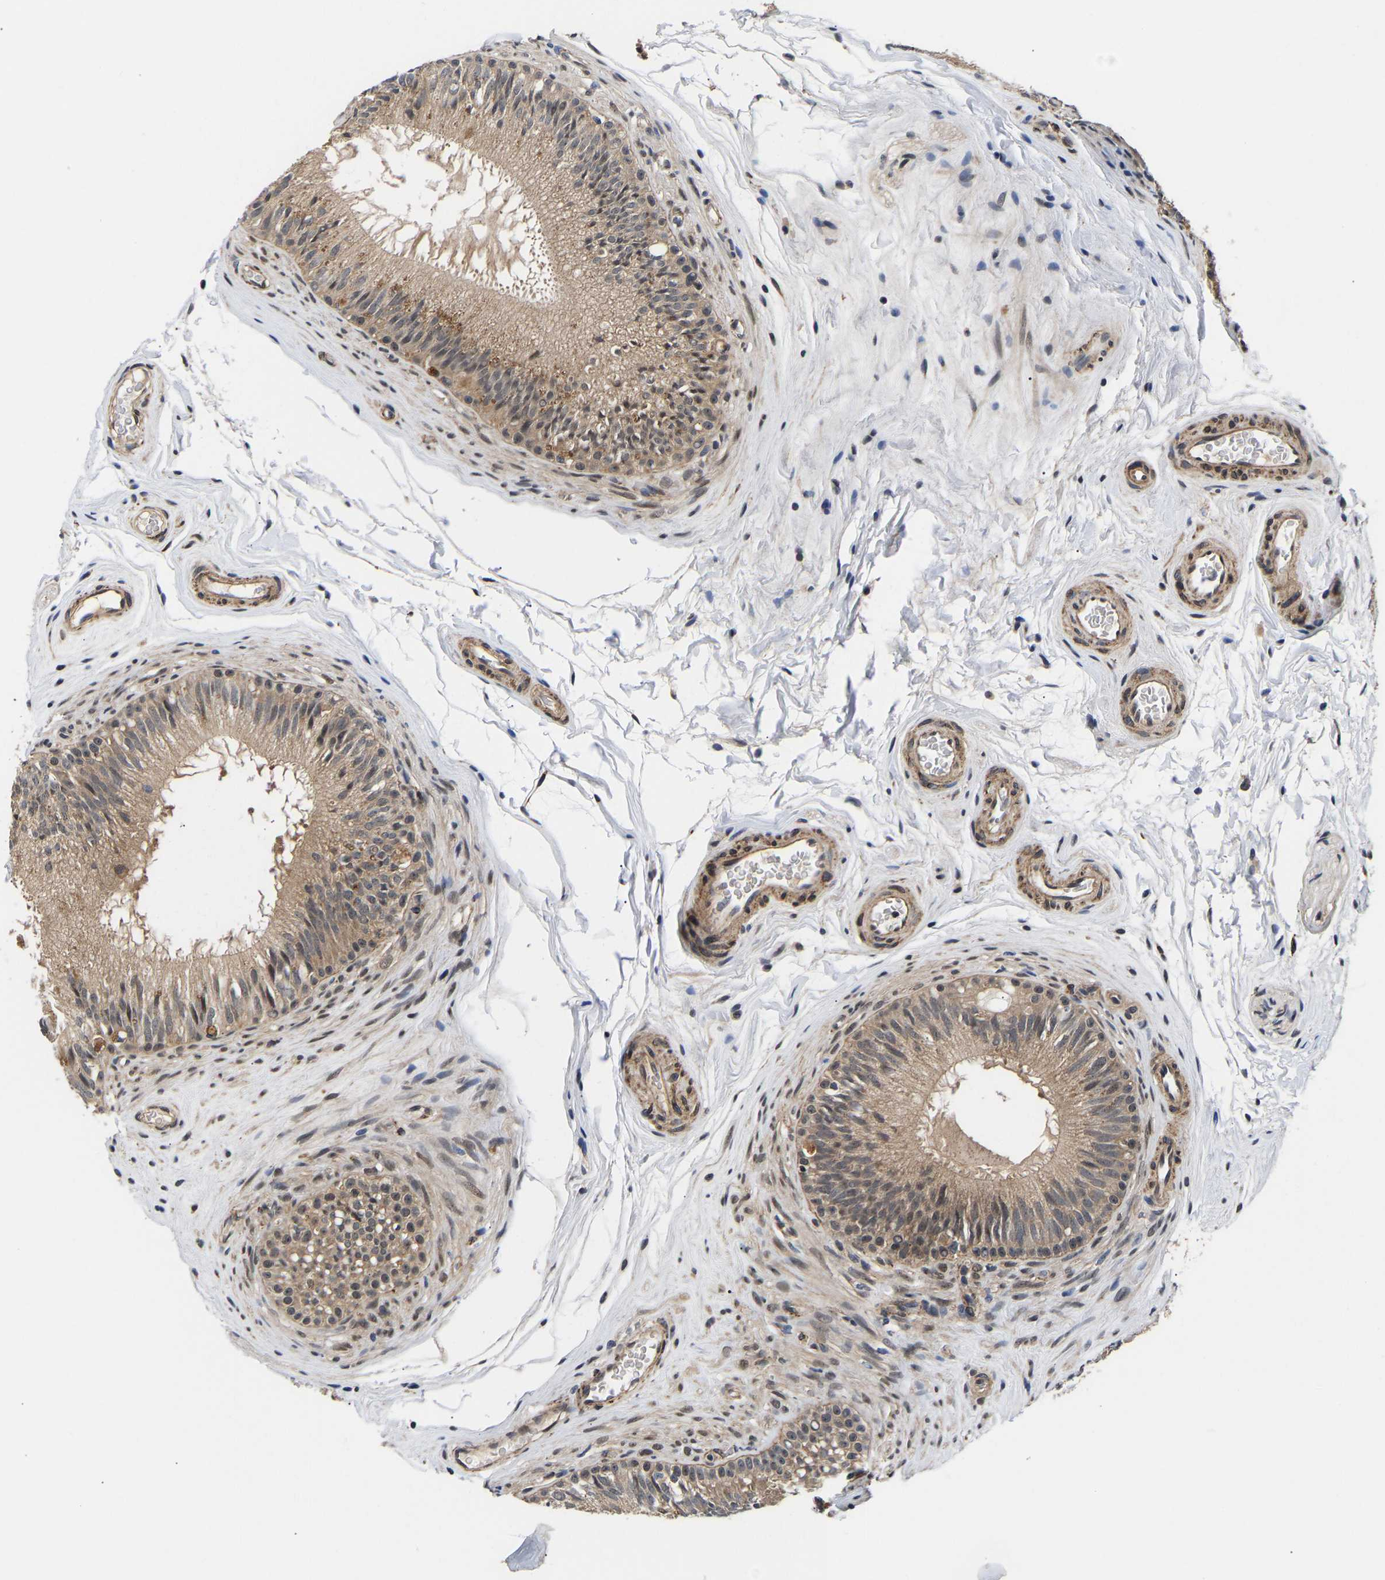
{"staining": {"intensity": "moderate", "quantity": ">75%", "location": "cytoplasmic/membranous"}, "tissue": "epididymis", "cell_type": "Glandular cells", "image_type": "normal", "snomed": [{"axis": "morphology", "description": "Normal tissue, NOS"}, {"axis": "topography", "description": "Testis"}, {"axis": "topography", "description": "Epididymis"}], "caption": "Immunohistochemistry of benign human epididymis displays medium levels of moderate cytoplasmic/membranous staining in about >75% of glandular cells. Using DAB (brown) and hematoxylin (blue) stains, captured at high magnification using brightfield microscopy.", "gene": "METTL16", "patient": {"sex": "male", "age": 36}}